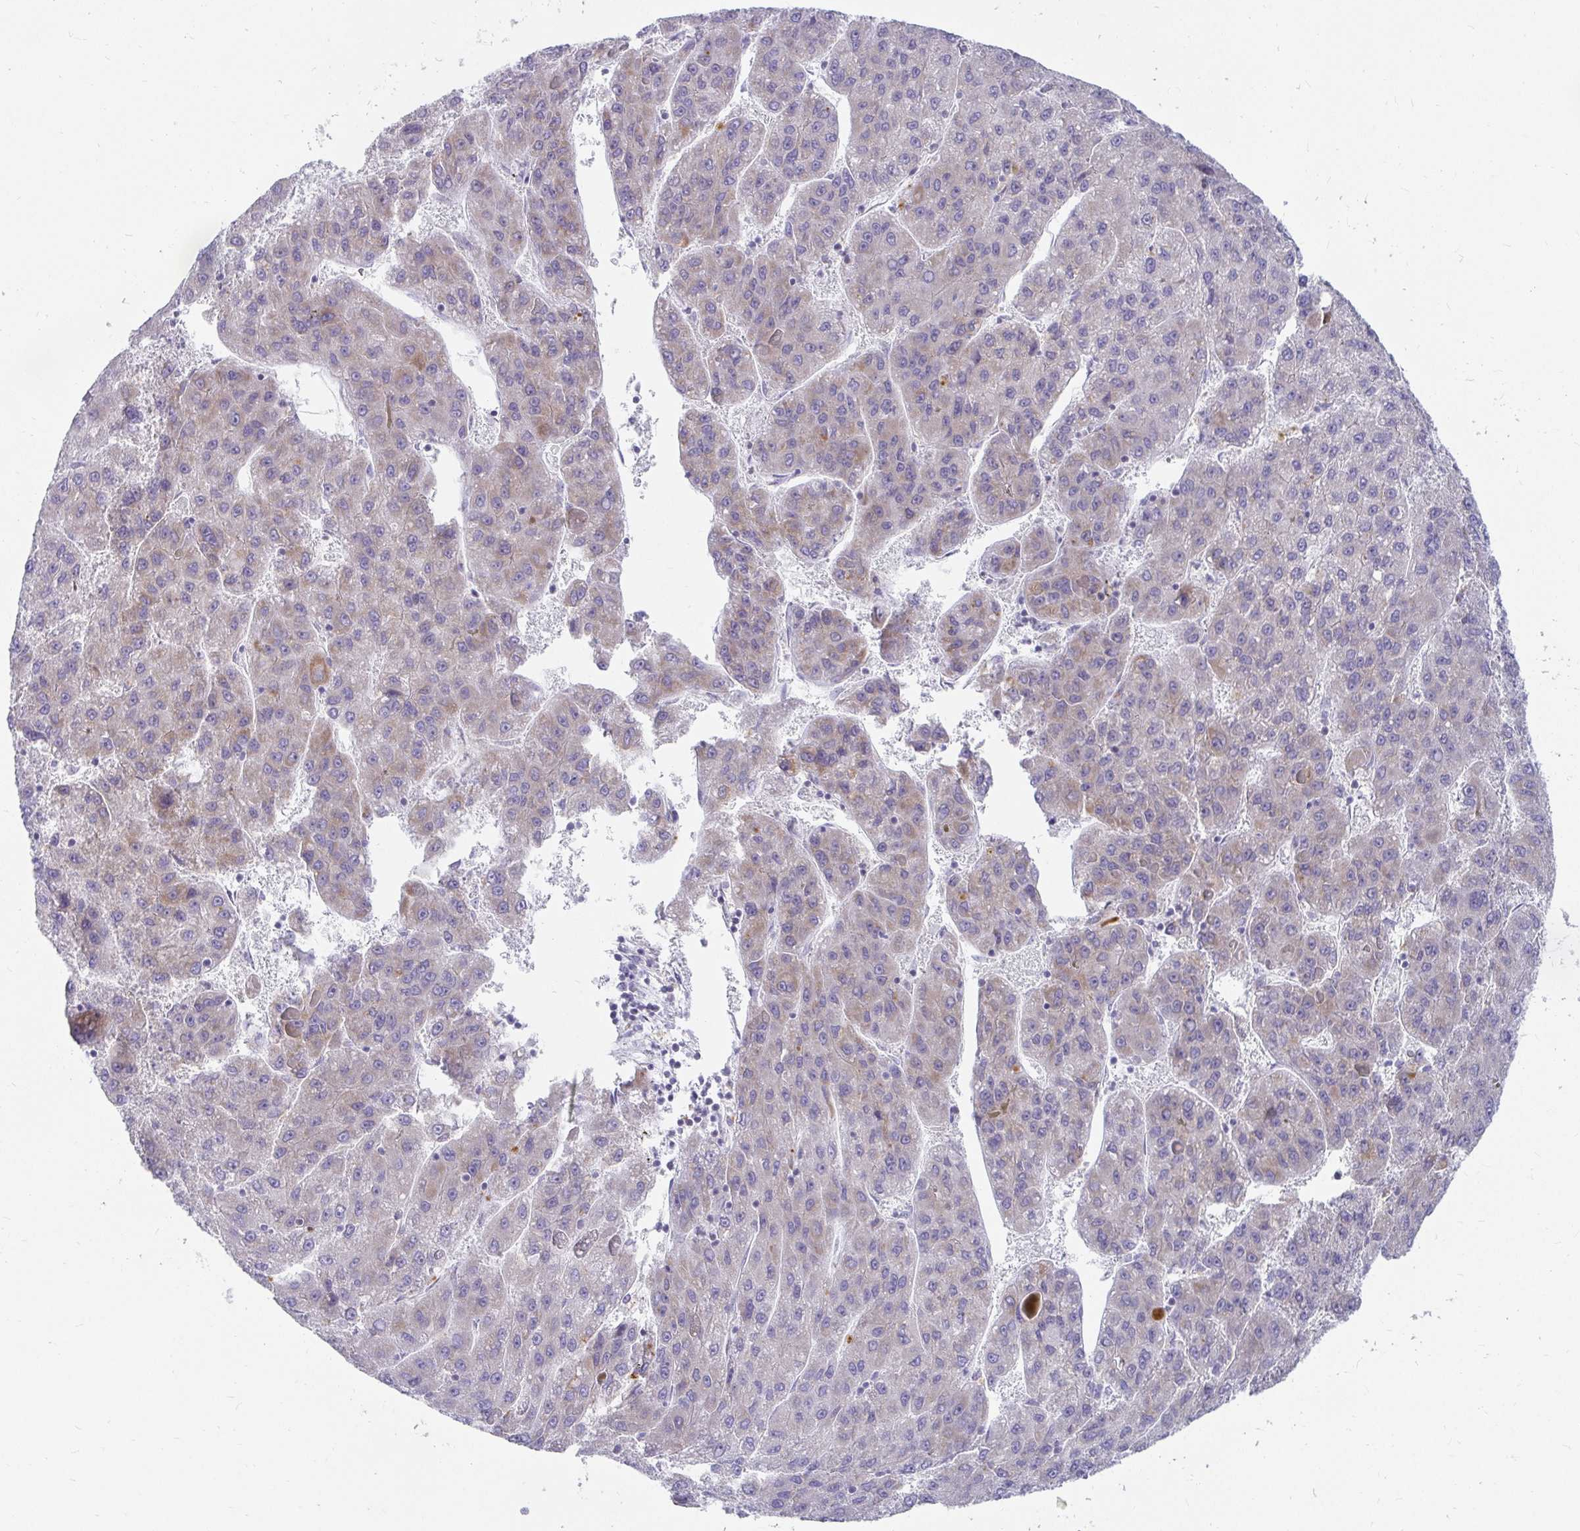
{"staining": {"intensity": "weak", "quantity": "<25%", "location": "cytoplasmic/membranous"}, "tissue": "liver cancer", "cell_type": "Tumor cells", "image_type": "cancer", "snomed": [{"axis": "morphology", "description": "Carcinoma, Hepatocellular, NOS"}, {"axis": "topography", "description": "Liver"}], "caption": "Immunohistochemical staining of human hepatocellular carcinoma (liver) demonstrates no significant staining in tumor cells.", "gene": "EXOC5", "patient": {"sex": "female", "age": 82}}